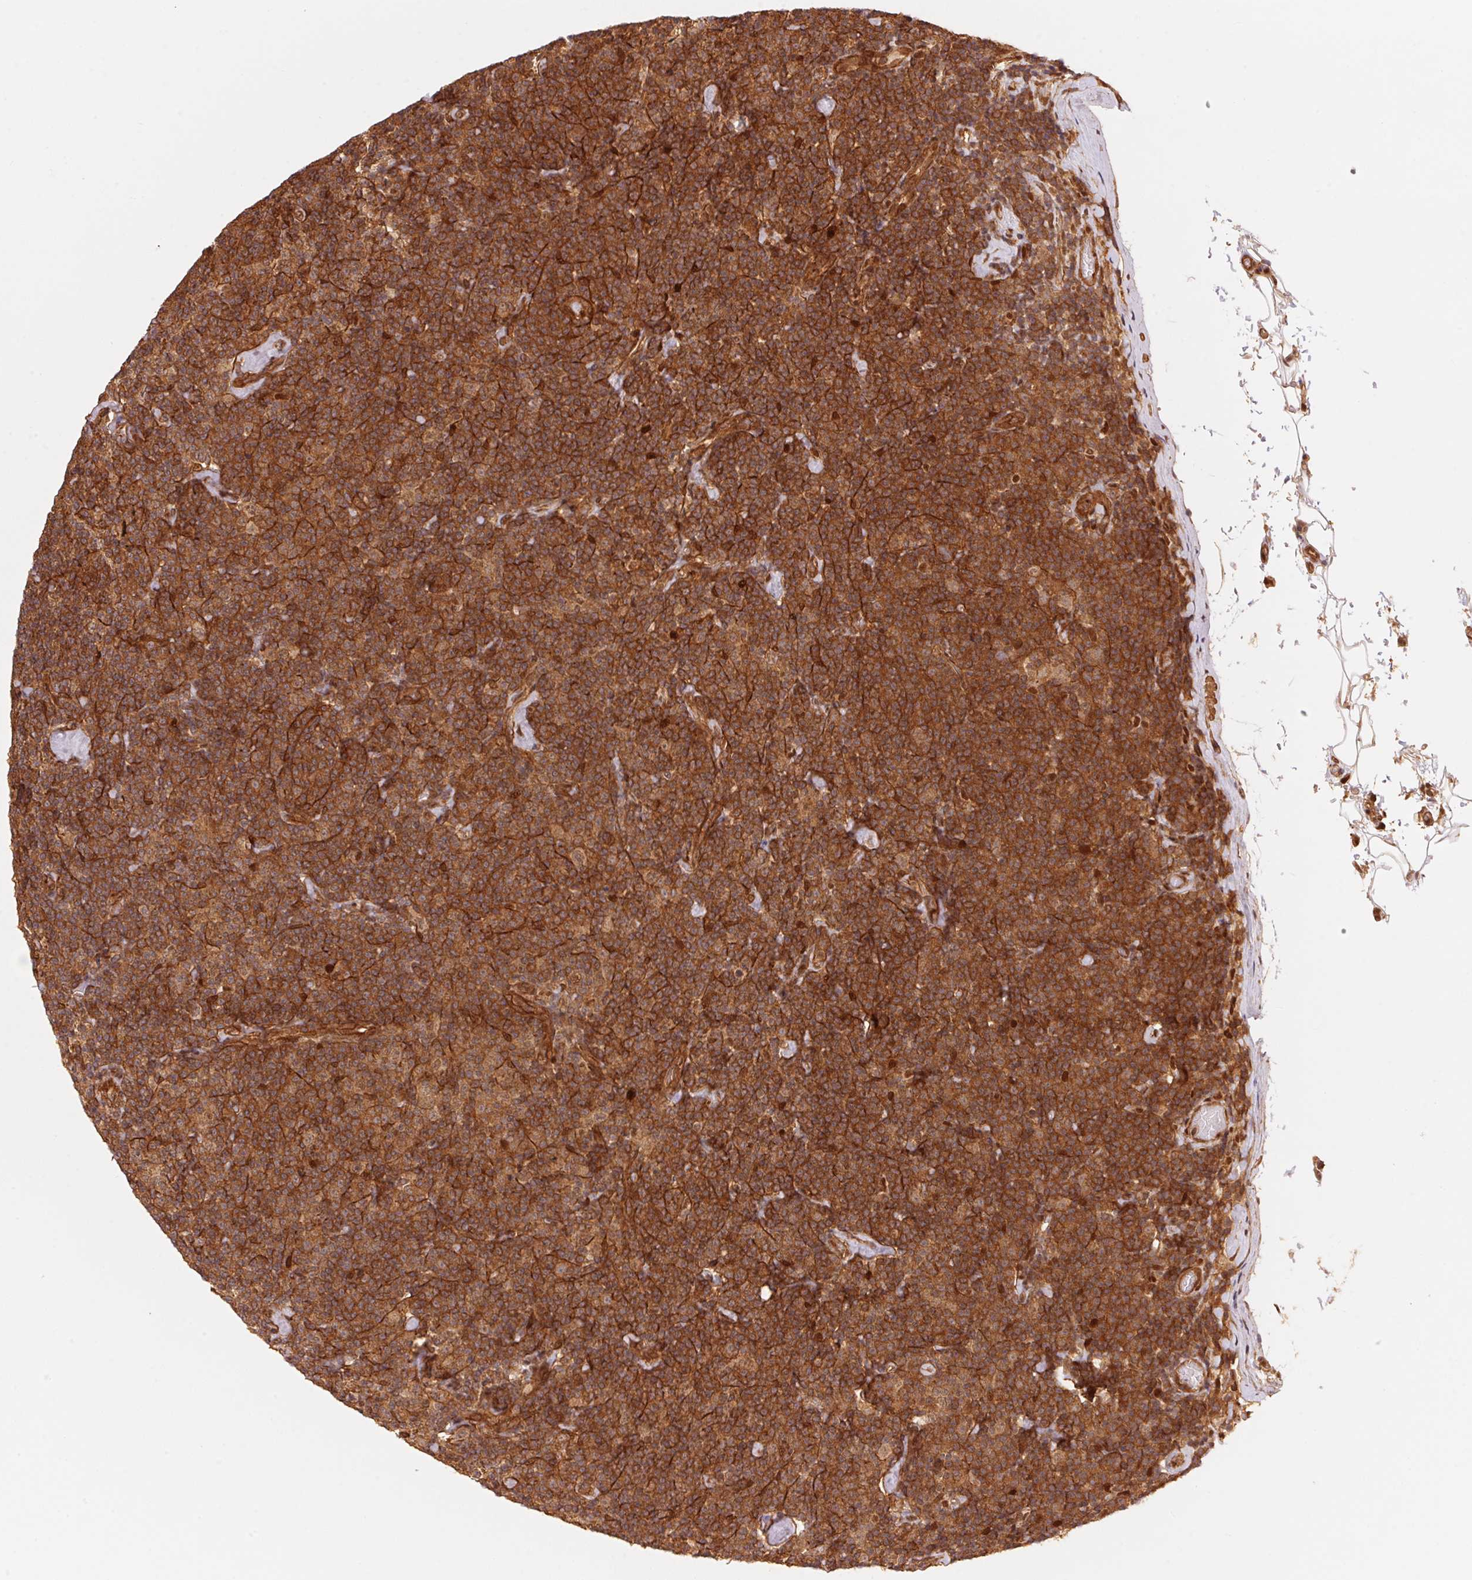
{"staining": {"intensity": "strong", "quantity": ">75%", "location": "cytoplasmic/membranous,nuclear"}, "tissue": "lymphoma", "cell_type": "Tumor cells", "image_type": "cancer", "snomed": [{"axis": "morphology", "description": "Malignant lymphoma, non-Hodgkin's type, Low grade"}, {"axis": "topography", "description": "Lymph node"}], "caption": "Protein expression analysis of human lymphoma reveals strong cytoplasmic/membranous and nuclear positivity in approximately >75% of tumor cells.", "gene": "TNIP2", "patient": {"sex": "male", "age": 81}}